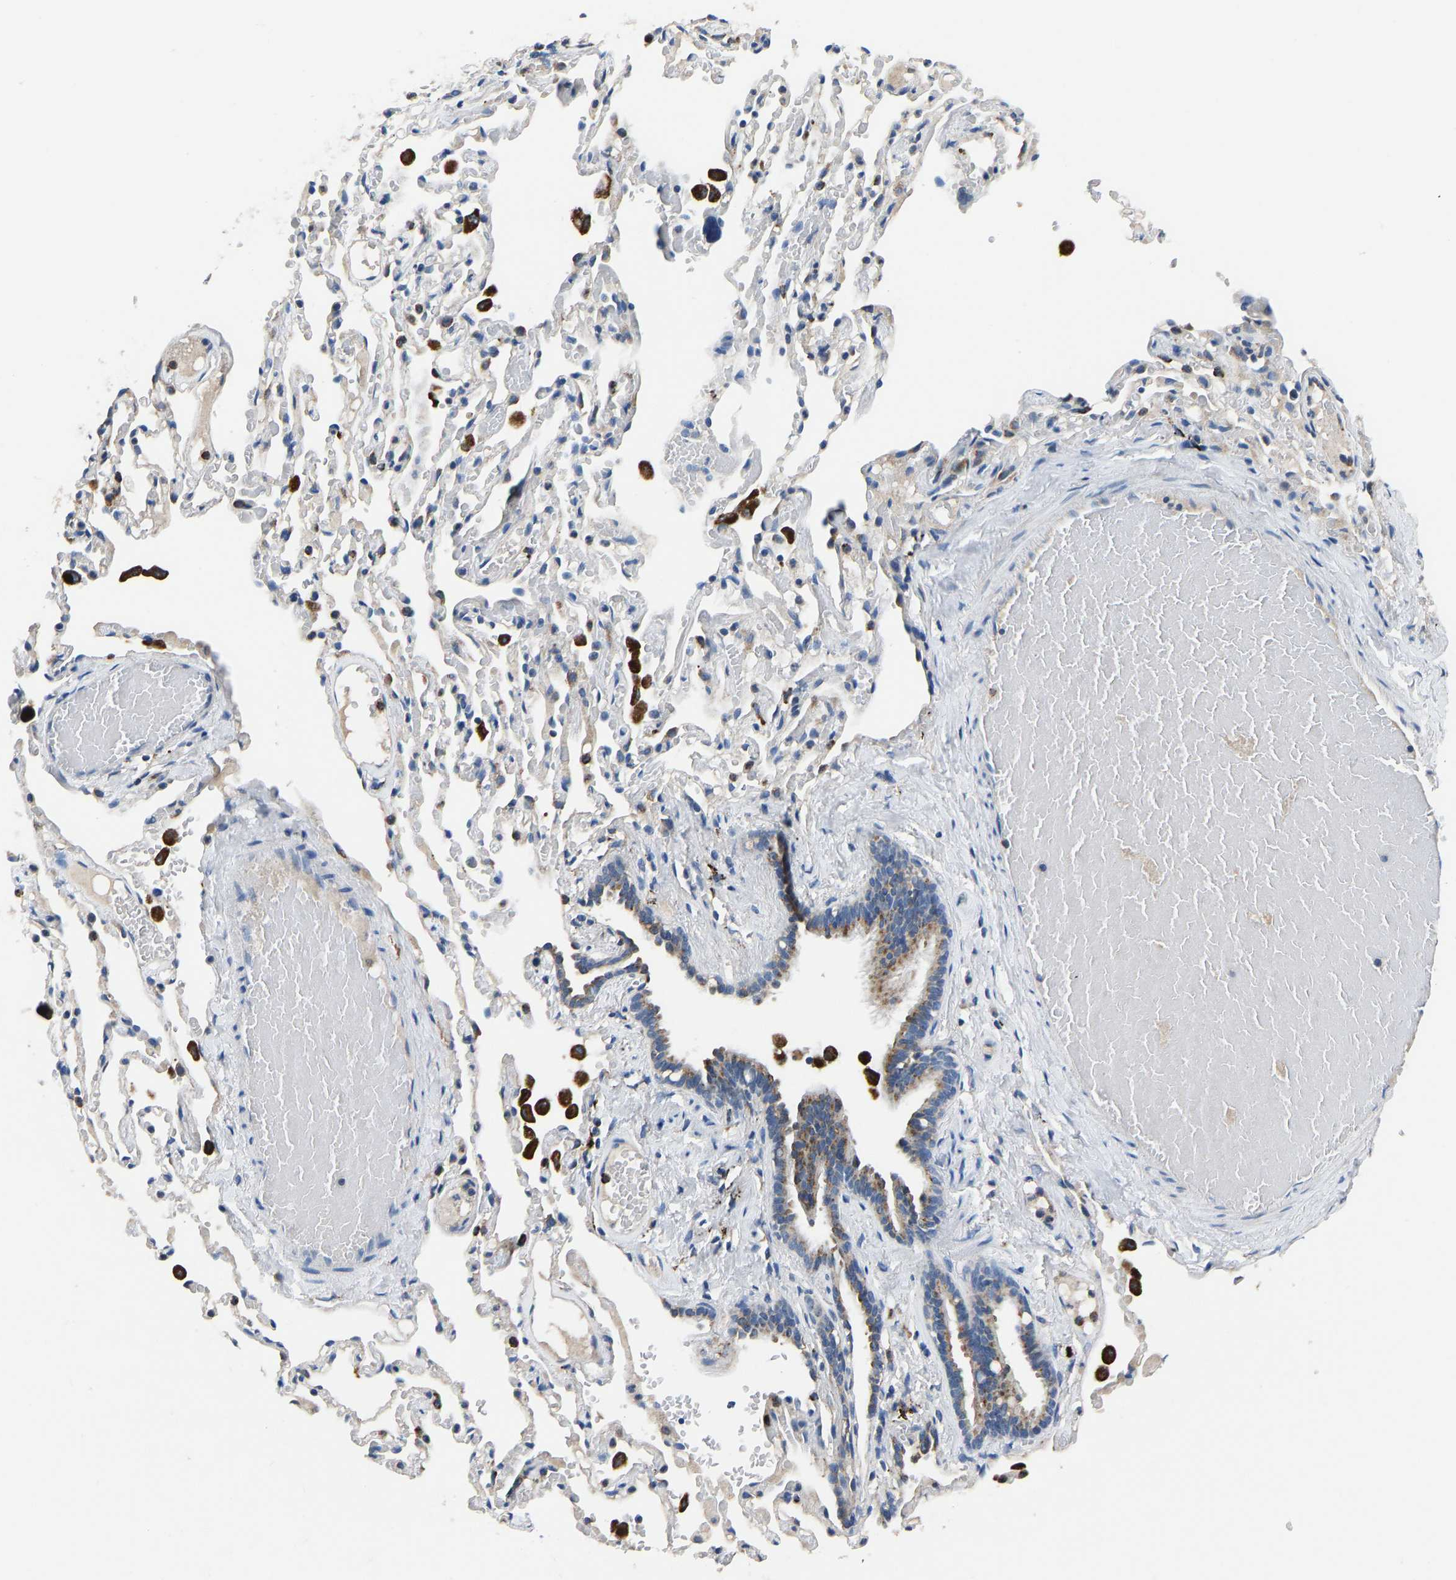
{"staining": {"intensity": "moderate", "quantity": ">75%", "location": "cytoplasmic/membranous"}, "tissue": "bronchus", "cell_type": "Respiratory epithelial cells", "image_type": "normal", "snomed": [{"axis": "morphology", "description": "Normal tissue, NOS"}, {"axis": "morphology", "description": "Inflammation, NOS"}, {"axis": "topography", "description": "Cartilage tissue"}, {"axis": "topography", "description": "Lung"}], "caption": "Immunohistochemistry micrograph of unremarkable bronchus stained for a protein (brown), which displays medium levels of moderate cytoplasmic/membranous expression in about >75% of respiratory epithelial cells.", "gene": "ATP6V1E1", "patient": {"sex": "male", "age": 71}}